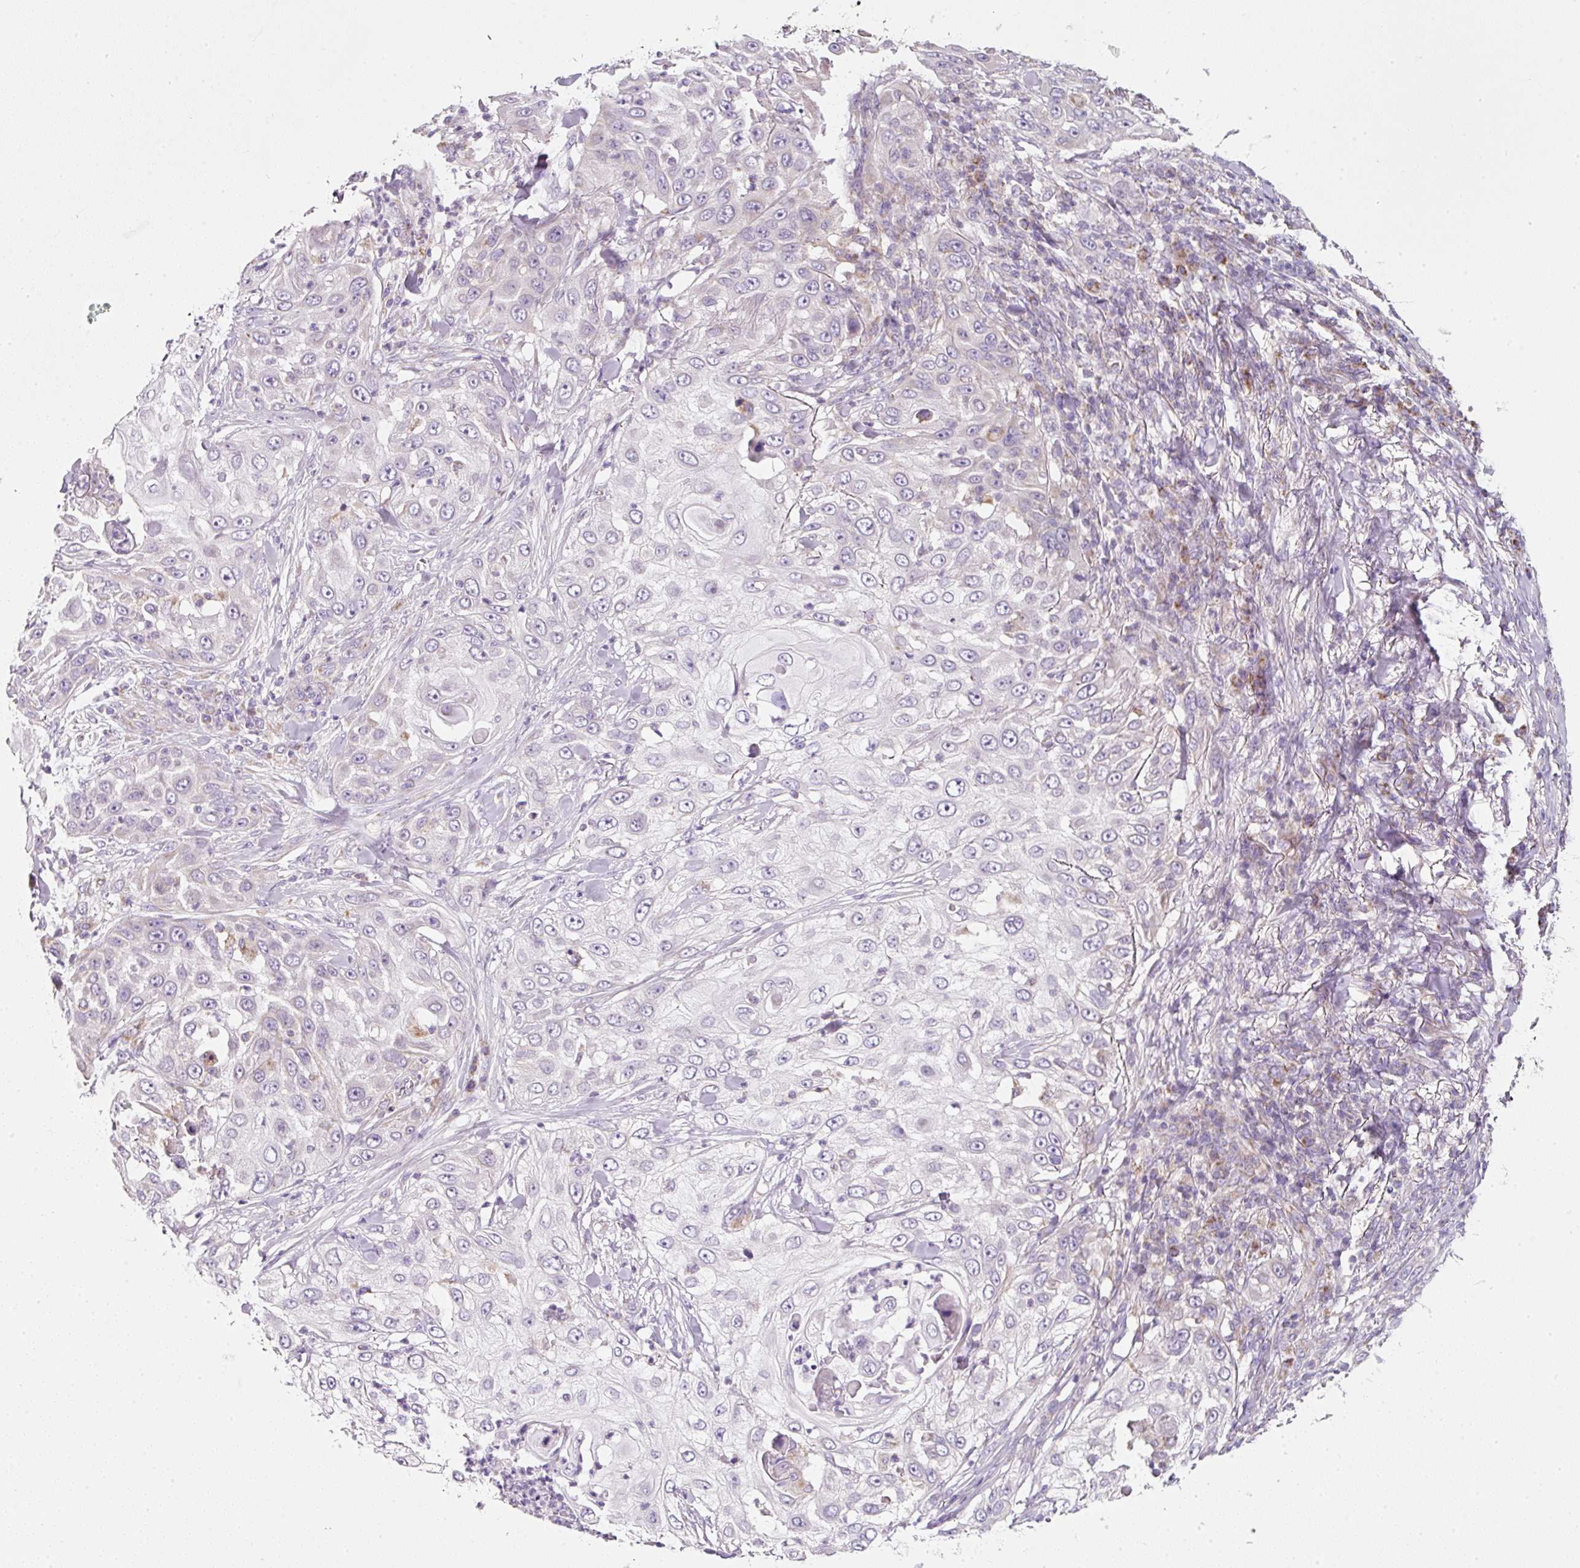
{"staining": {"intensity": "negative", "quantity": "none", "location": "none"}, "tissue": "skin cancer", "cell_type": "Tumor cells", "image_type": "cancer", "snomed": [{"axis": "morphology", "description": "Squamous cell carcinoma, NOS"}, {"axis": "topography", "description": "Skin"}], "caption": "Squamous cell carcinoma (skin) was stained to show a protein in brown. There is no significant staining in tumor cells. (IHC, brightfield microscopy, high magnification).", "gene": "NDUFA1", "patient": {"sex": "female", "age": 44}}